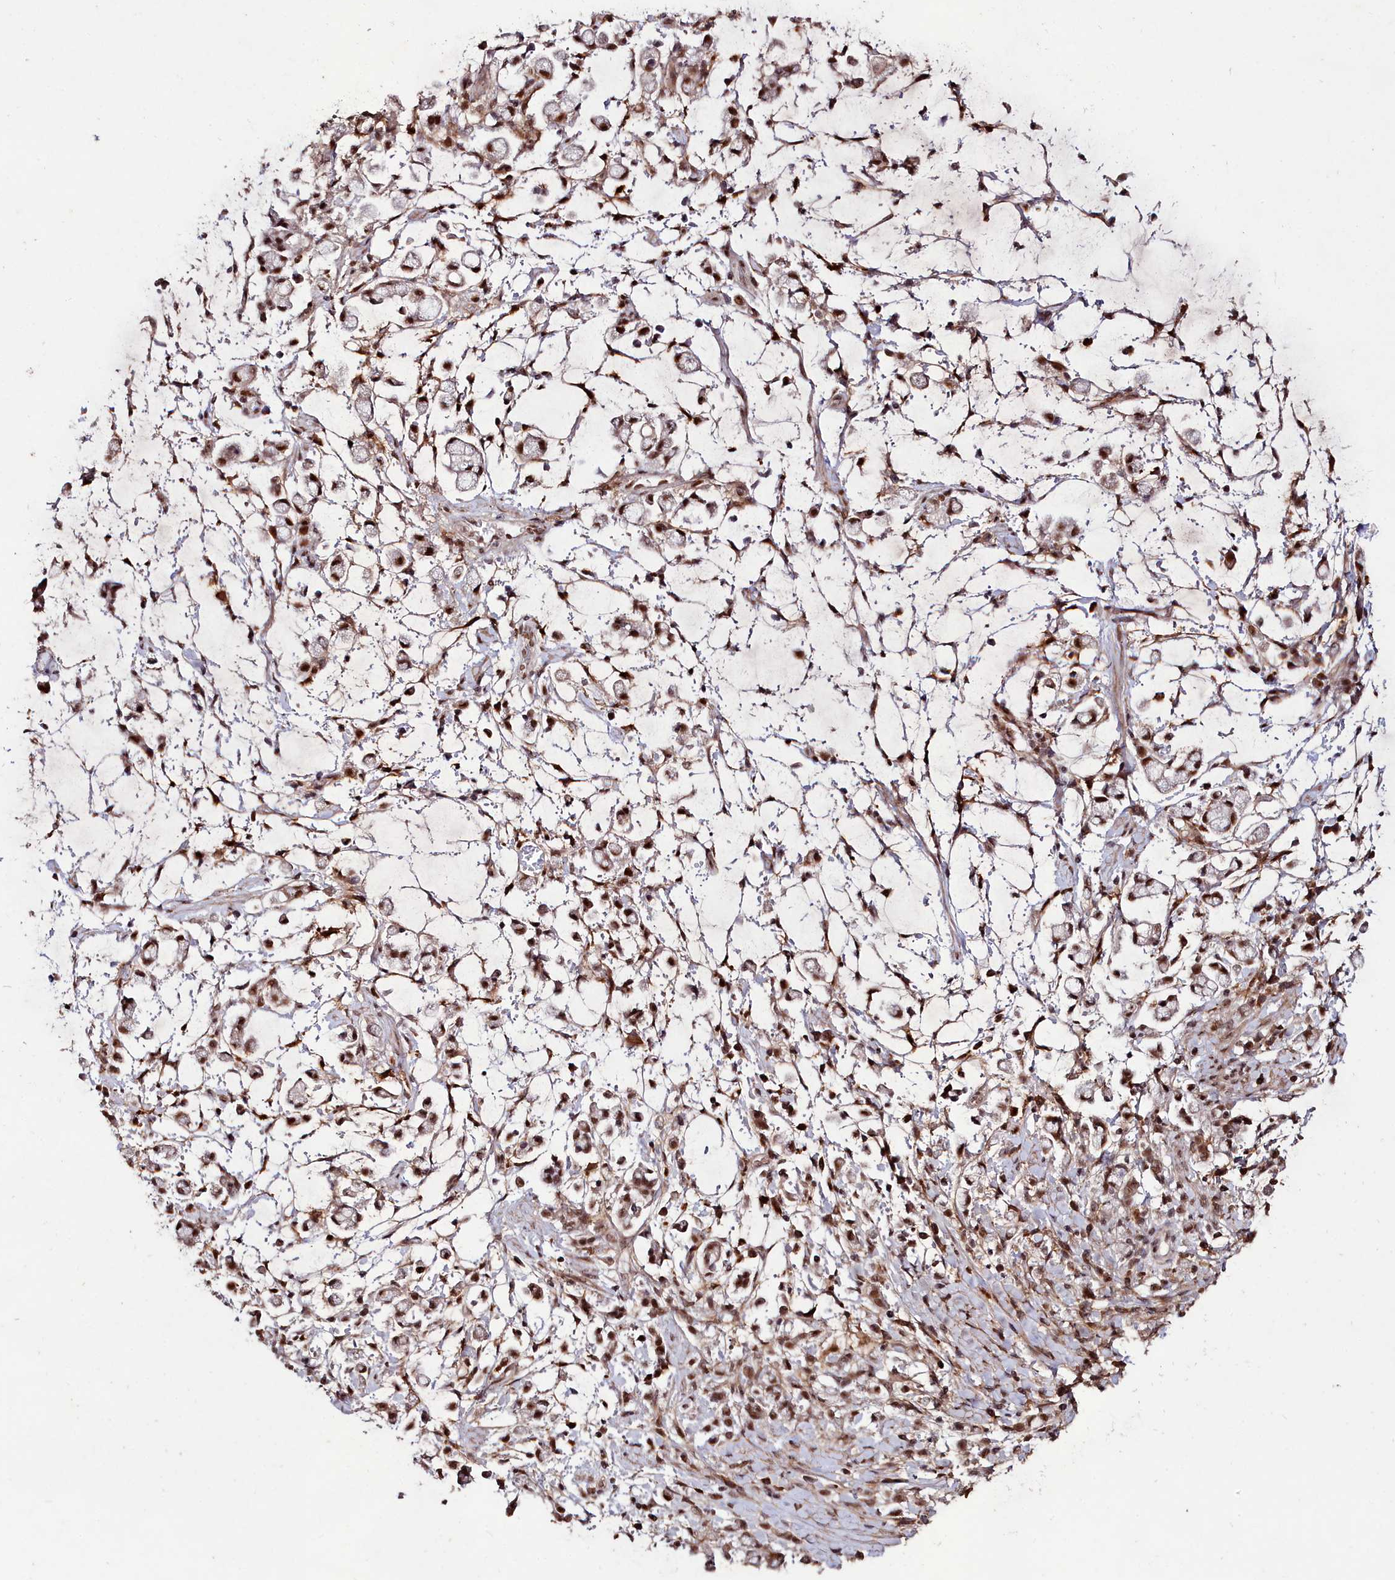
{"staining": {"intensity": "strong", "quantity": ">75%", "location": "nuclear"}, "tissue": "stomach cancer", "cell_type": "Tumor cells", "image_type": "cancer", "snomed": [{"axis": "morphology", "description": "Adenocarcinoma, NOS"}, {"axis": "topography", "description": "Stomach"}], "caption": "DAB (3,3'-diaminobenzidine) immunohistochemical staining of human stomach adenocarcinoma displays strong nuclear protein positivity in approximately >75% of tumor cells.", "gene": "CXXC1", "patient": {"sex": "female", "age": 60}}